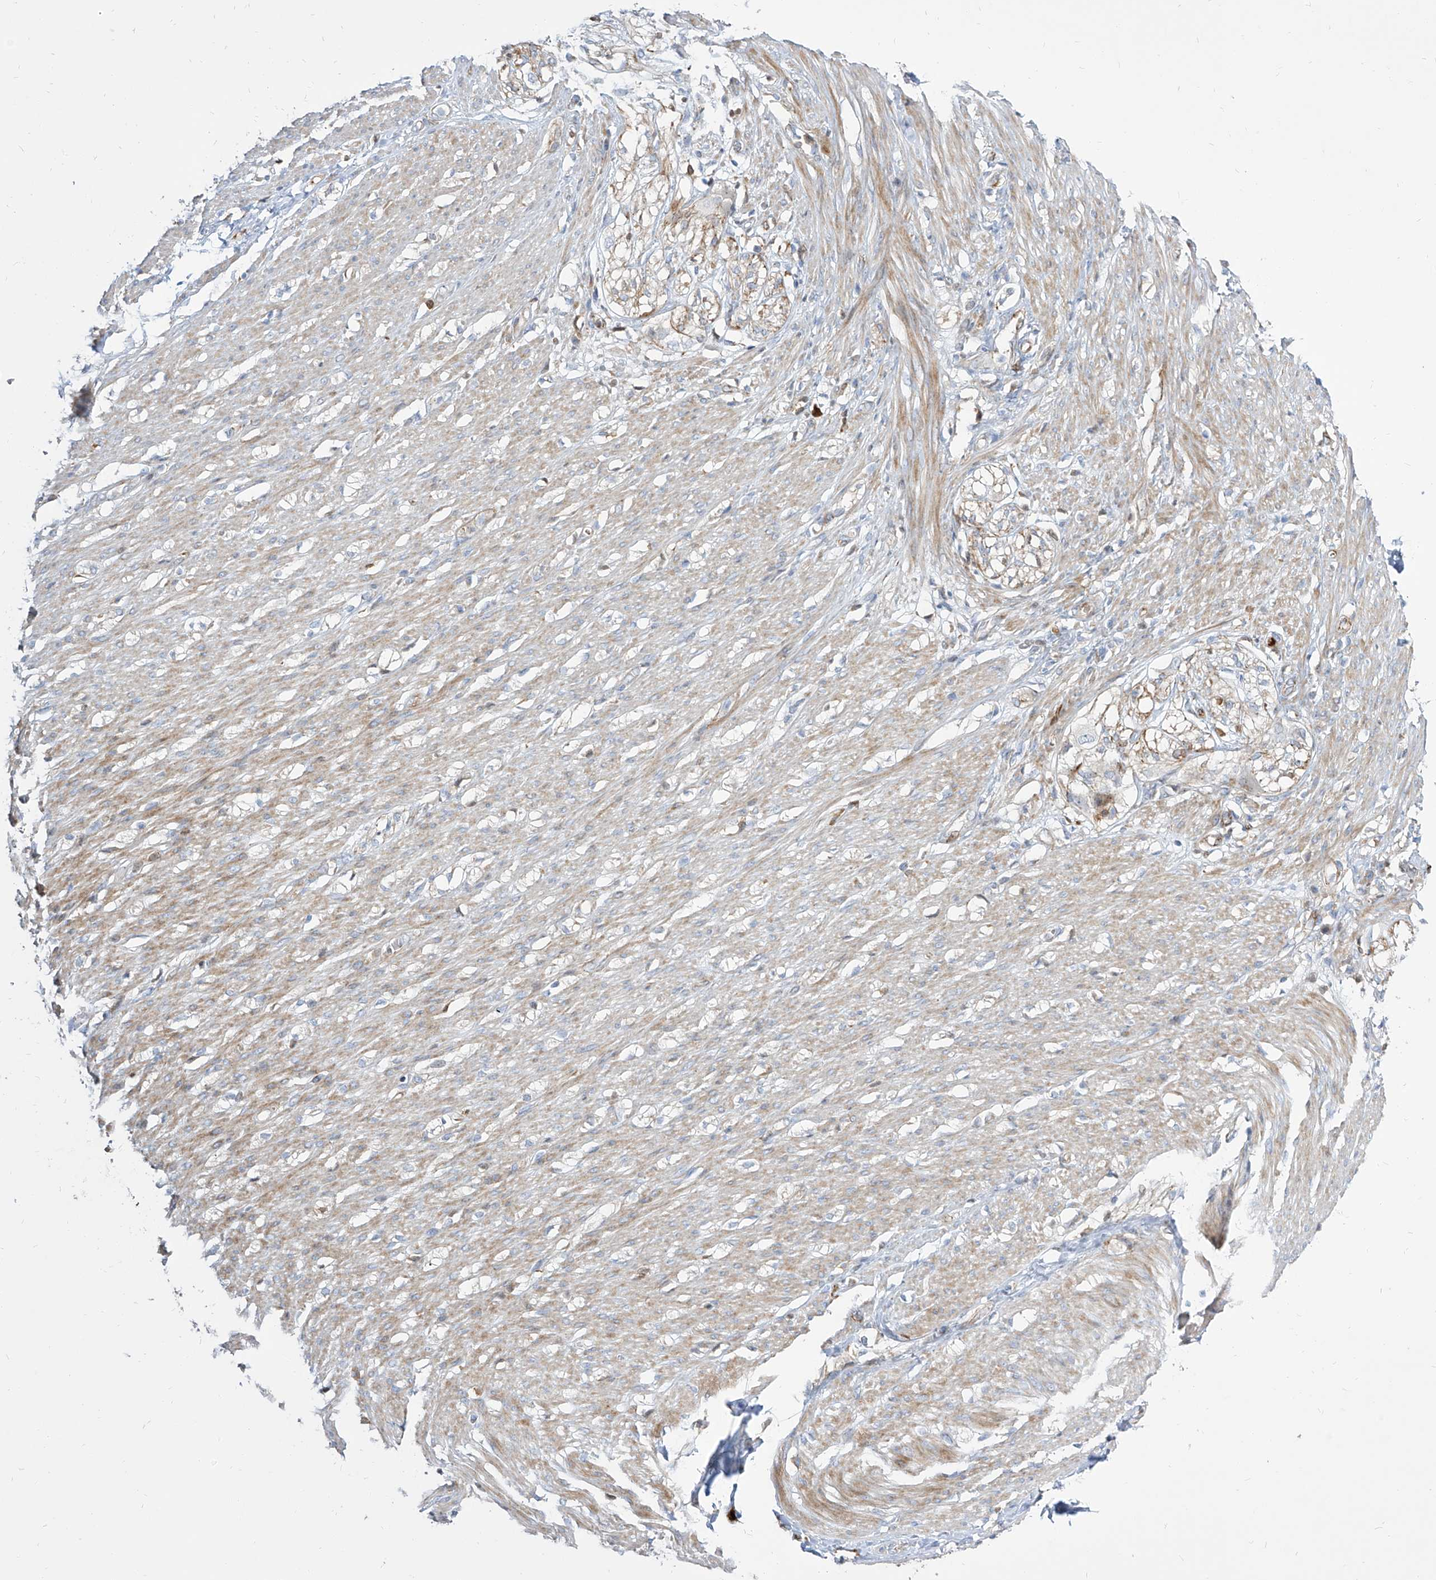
{"staining": {"intensity": "moderate", "quantity": "<25%", "location": "cytoplasmic/membranous"}, "tissue": "smooth muscle", "cell_type": "Smooth muscle cells", "image_type": "normal", "snomed": [{"axis": "morphology", "description": "Normal tissue, NOS"}, {"axis": "morphology", "description": "Adenocarcinoma, NOS"}, {"axis": "topography", "description": "Colon"}, {"axis": "topography", "description": "Peripheral nerve tissue"}], "caption": "About <25% of smooth muscle cells in benign smooth muscle exhibit moderate cytoplasmic/membranous protein positivity as visualized by brown immunohistochemical staining.", "gene": "KYNU", "patient": {"sex": "male", "age": 14}}